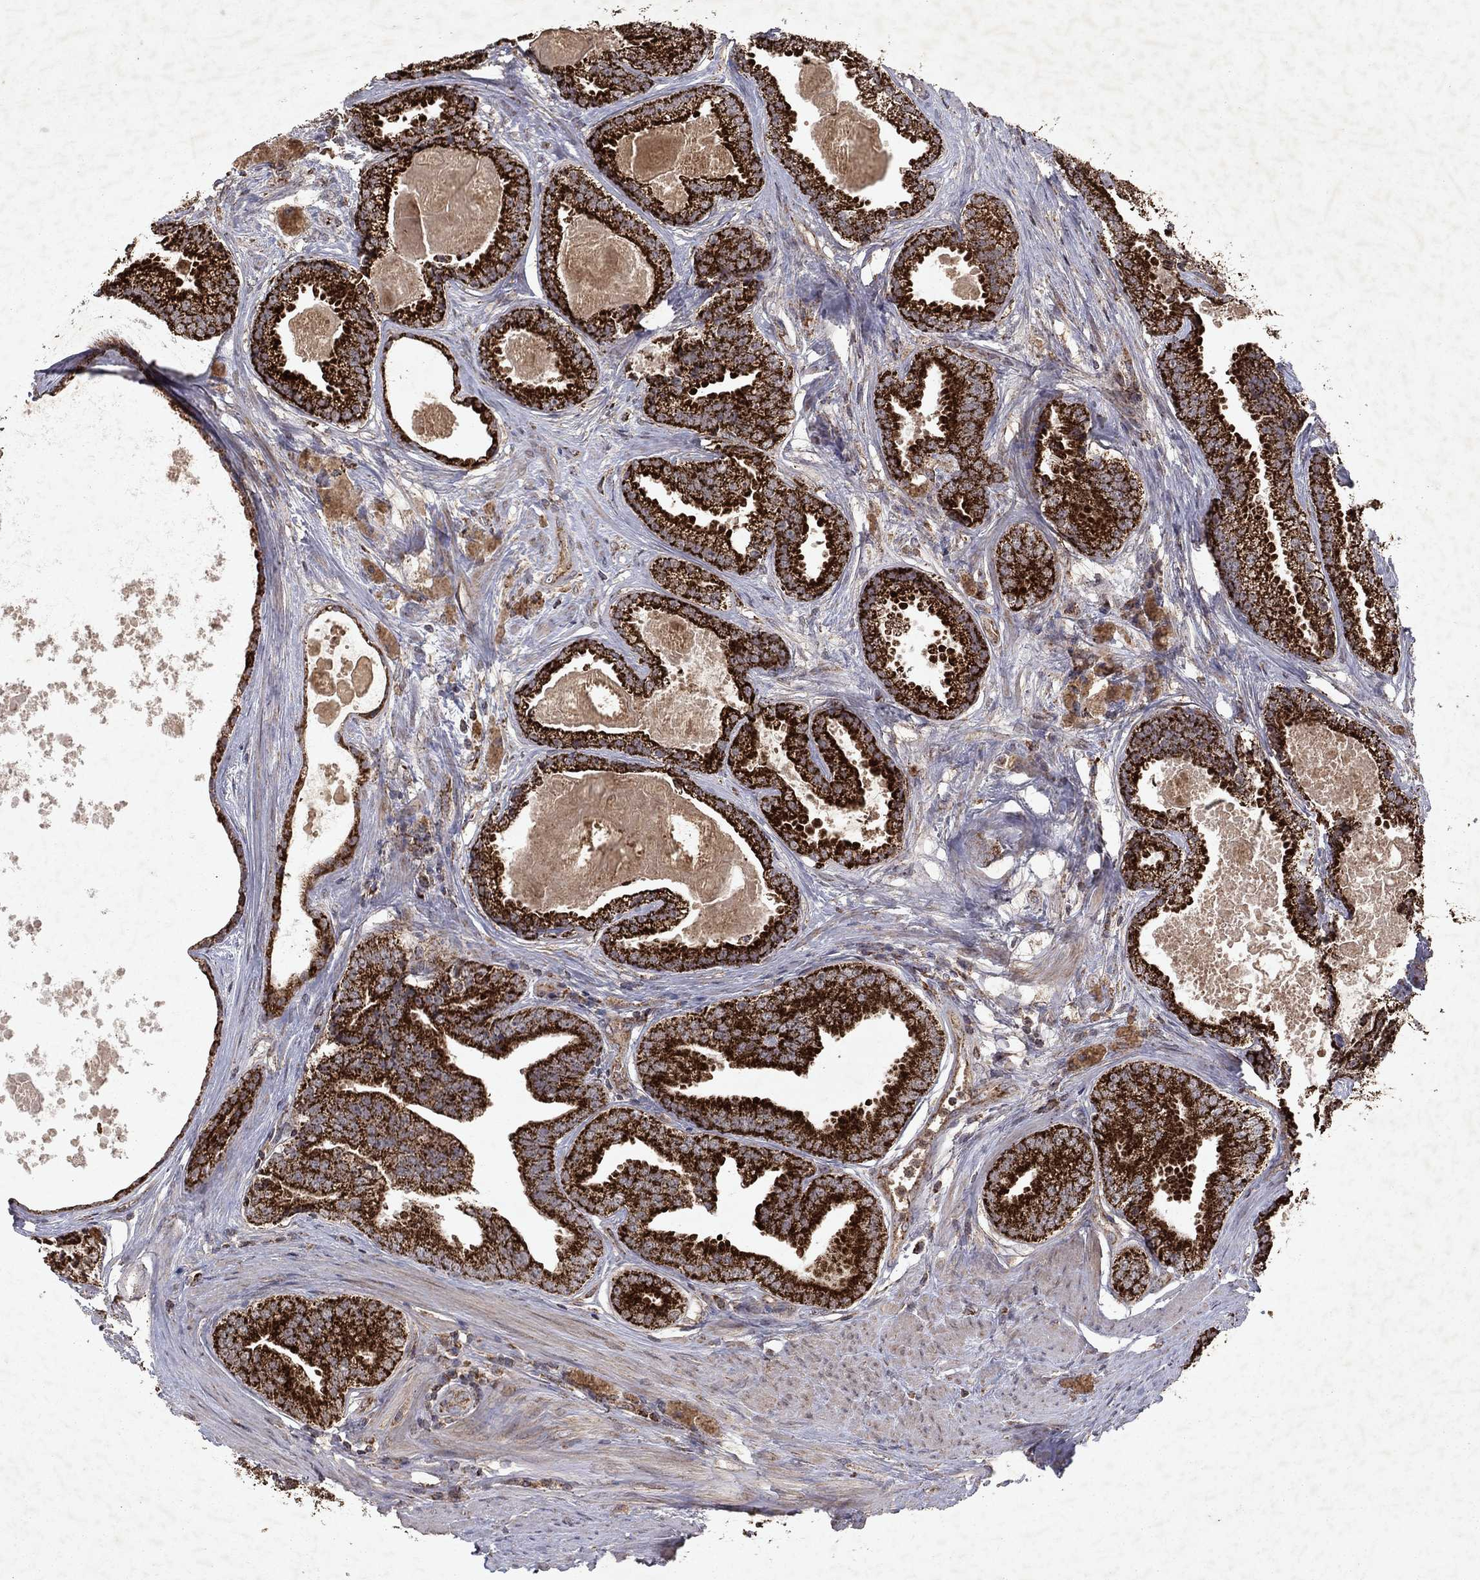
{"staining": {"intensity": "strong", "quantity": ">75%", "location": "cytoplasmic/membranous"}, "tissue": "prostate cancer", "cell_type": "Tumor cells", "image_type": "cancer", "snomed": [{"axis": "morphology", "description": "Adenocarcinoma, NOS"}, {"axis": "morphology", "description": "Adenocarcinoma, High grade"}, {"axis": "topography", "description": "Prostate"}], "caption": "Immunohistochemistry (IHC) image of human prostate cancer stained for a protein (brown), which displays high levels of strong cytoplasmic/membranous positivity in about >75% of tumor cells.", "gene": "PYROXD2", "patient": {"sex": "male", "age": 64}}